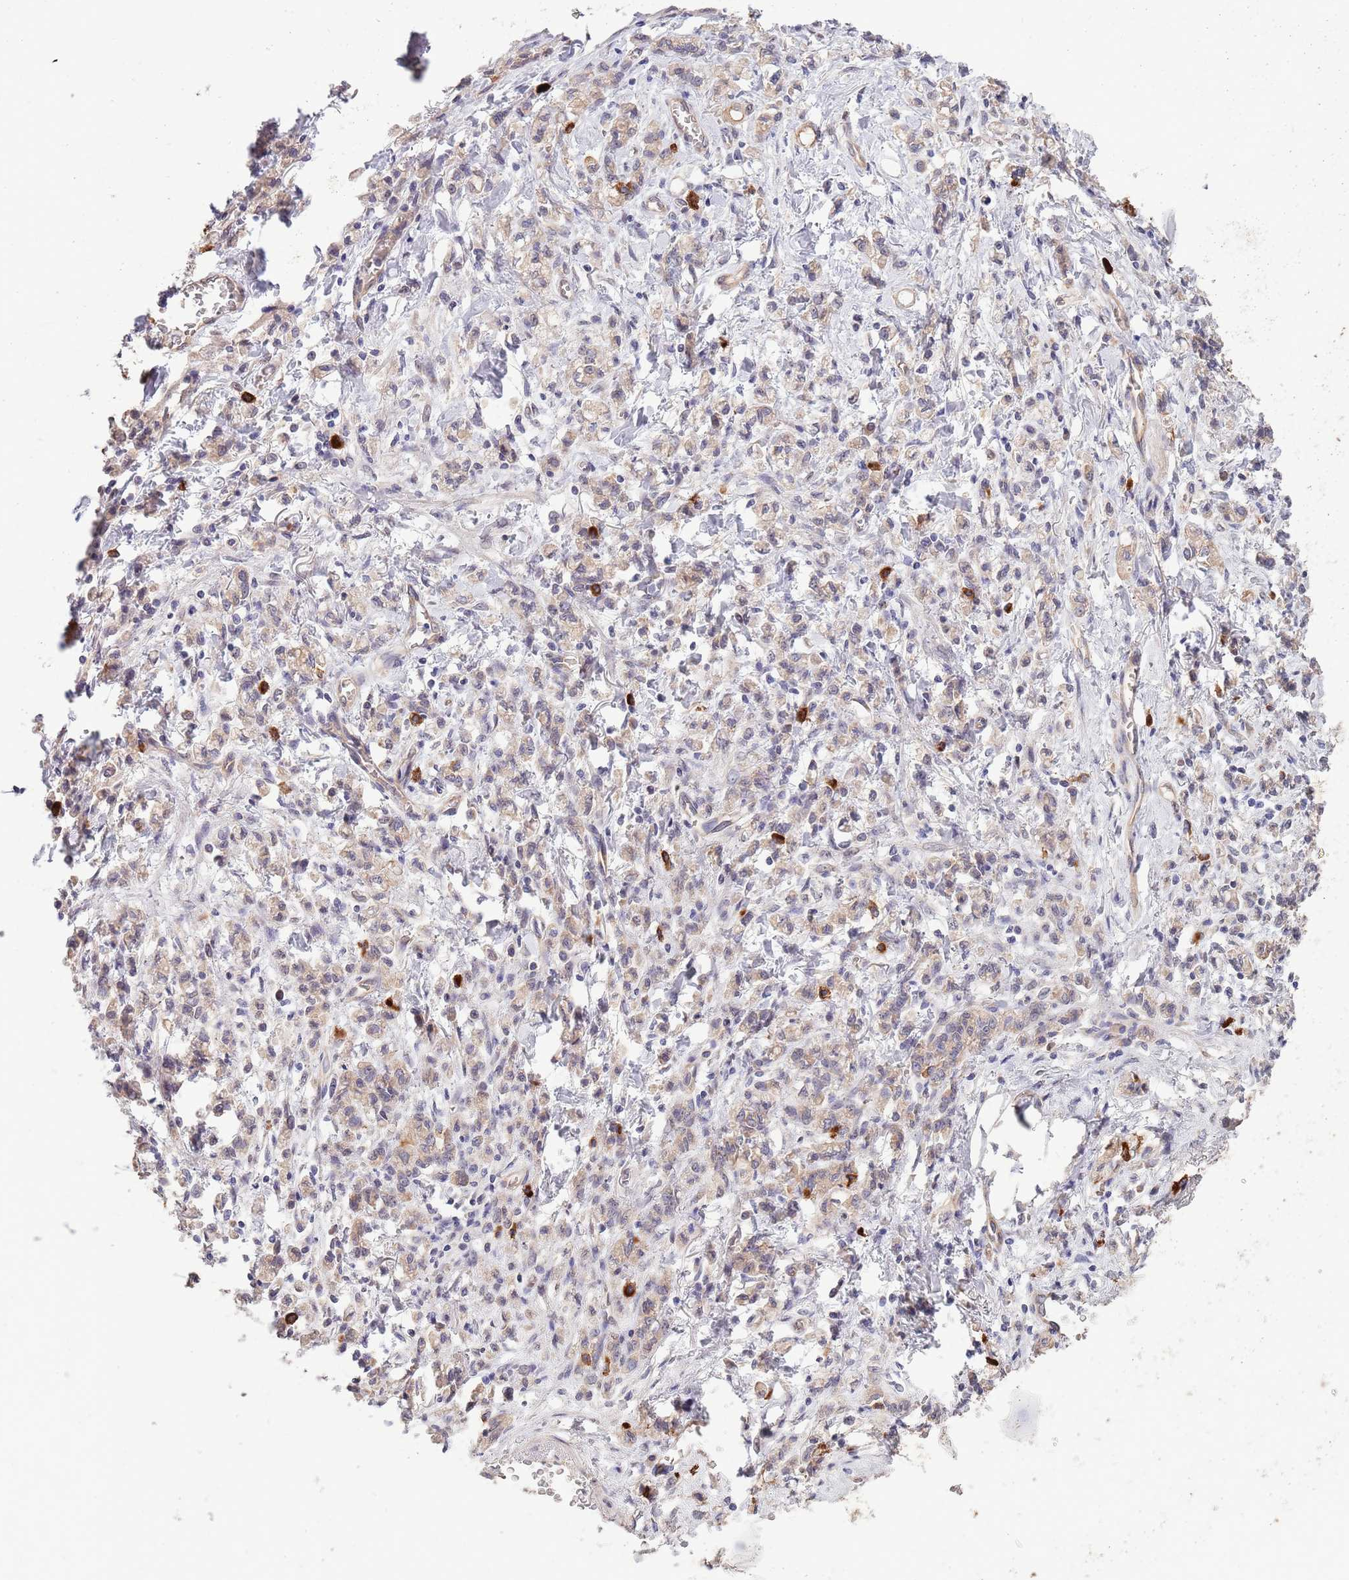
{"staining": {"intensity": "weak", "quantity": "25%-75%", "location": "cytoplasmic/membranous"}, "tissue": "stomach cancer", "cell_type": "Tumor cells", "image_type": "cancer", "snomed": [{"axis": "morphology", "description": "Adenocarcinoma, NOS"}, {"axis": "topography", "description": "Stomach"}], "caption": "This micrograph displays IHC staining of human stomach cancer, with low weak cytoplasmic/membranous staining in approximately 25%-75% of tumor cells.", "gene": "MARVELD2", "patient": {"sex": "male", "age": 77}}